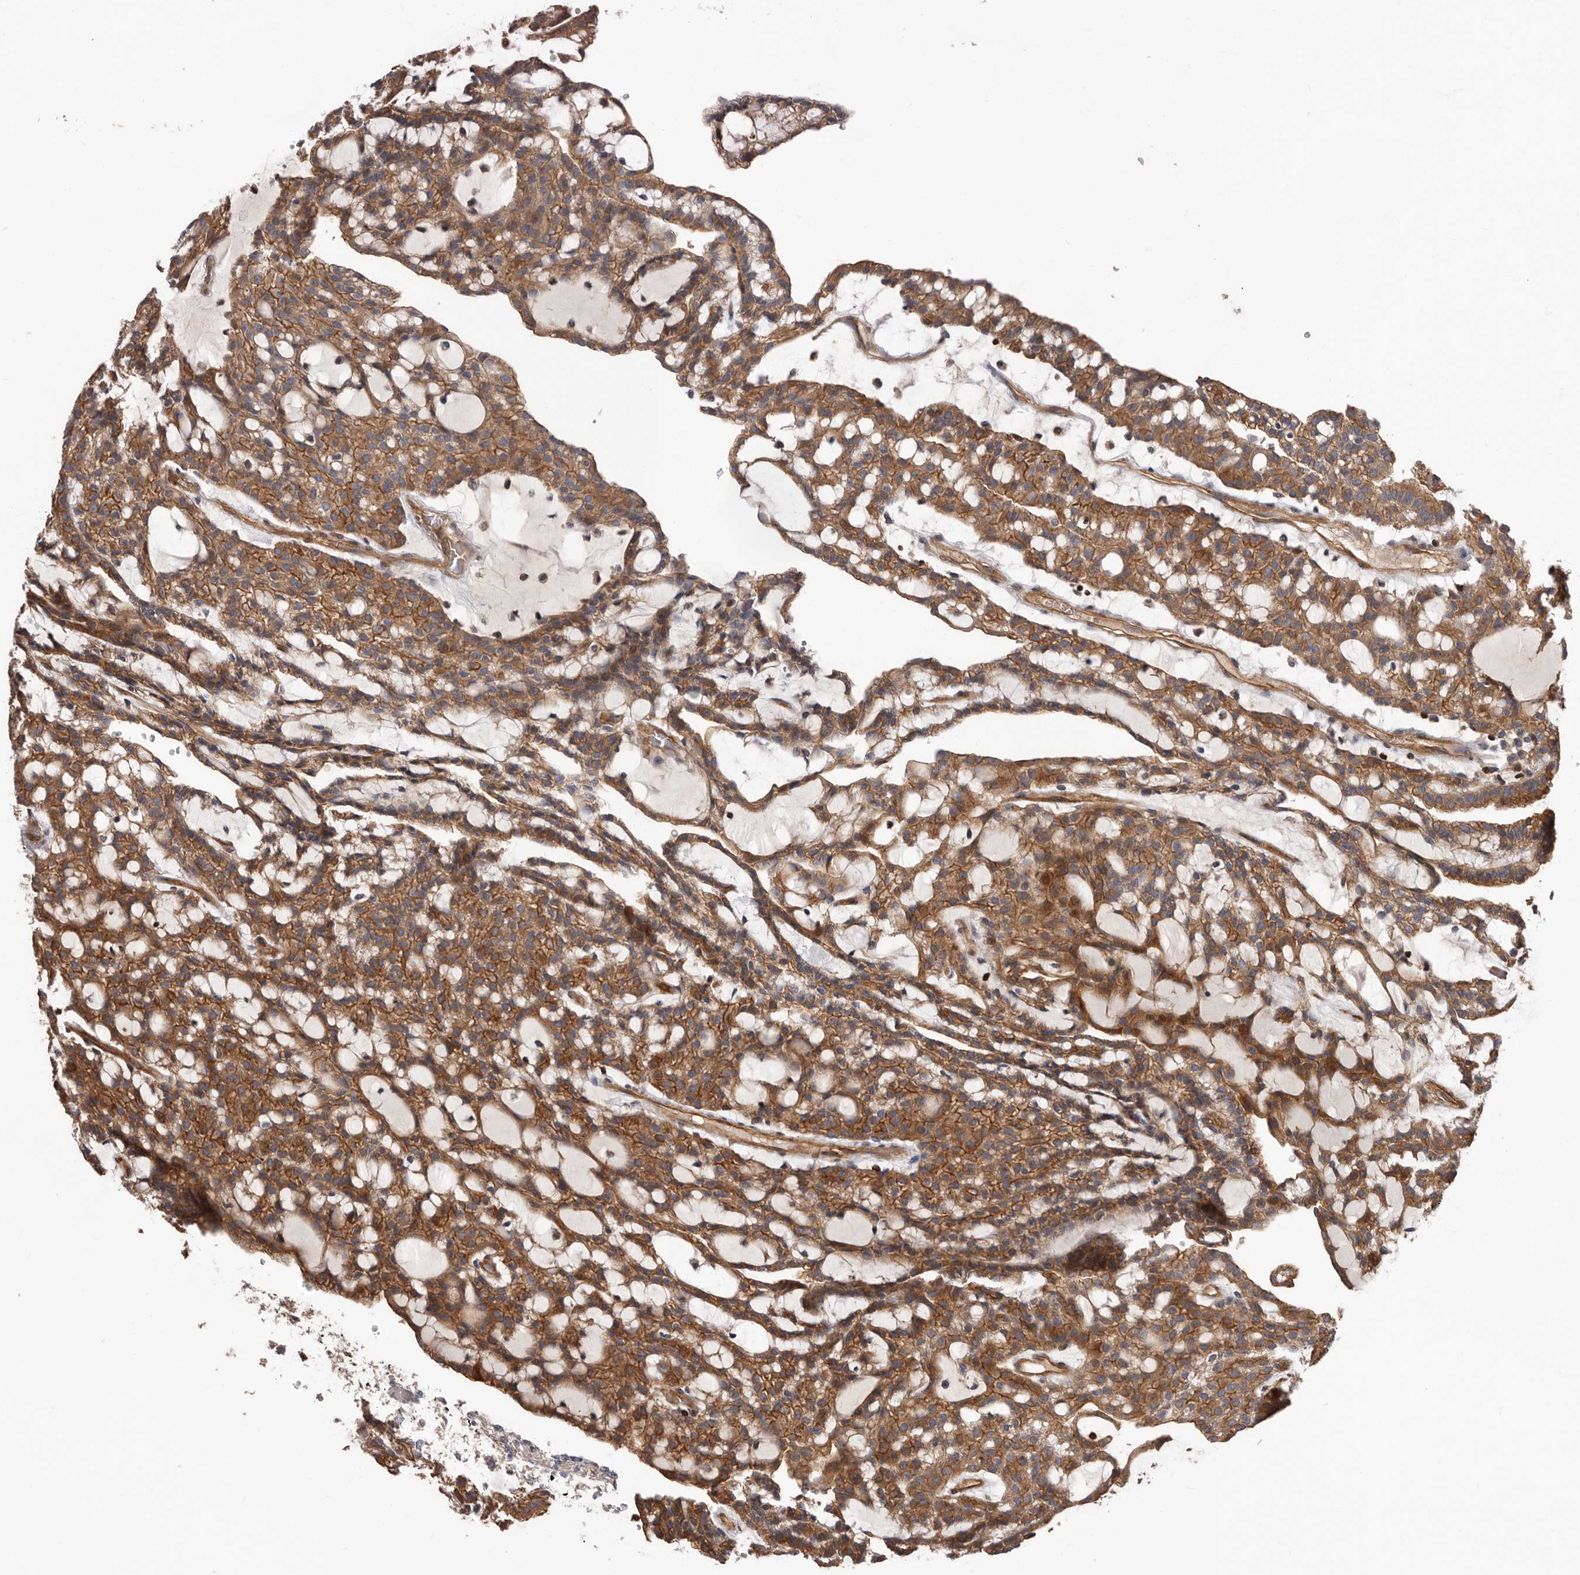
{"staining": {"intensity": "moderate", "quantity": ">75%", "location": "cytoplasmic/membranous"}, "tissue": "renal cancer", "cell_type": "Tumor cells", "image_type": "cancer", "snomed": [{"axis": "morphology", "description": "Adenocarcinoma, NOS"}, {"axis": "topography", "description": "Kidney"}], "caption": "A brown stain shows moderate cytoplasmic/membranous expression of a protein in renal cancer tumor cells. (brown staining indicates protein expression, while blue staining denotes nuclei).", "gene": "PNRC2", "patient": {"sex": "male", "age": 63}}